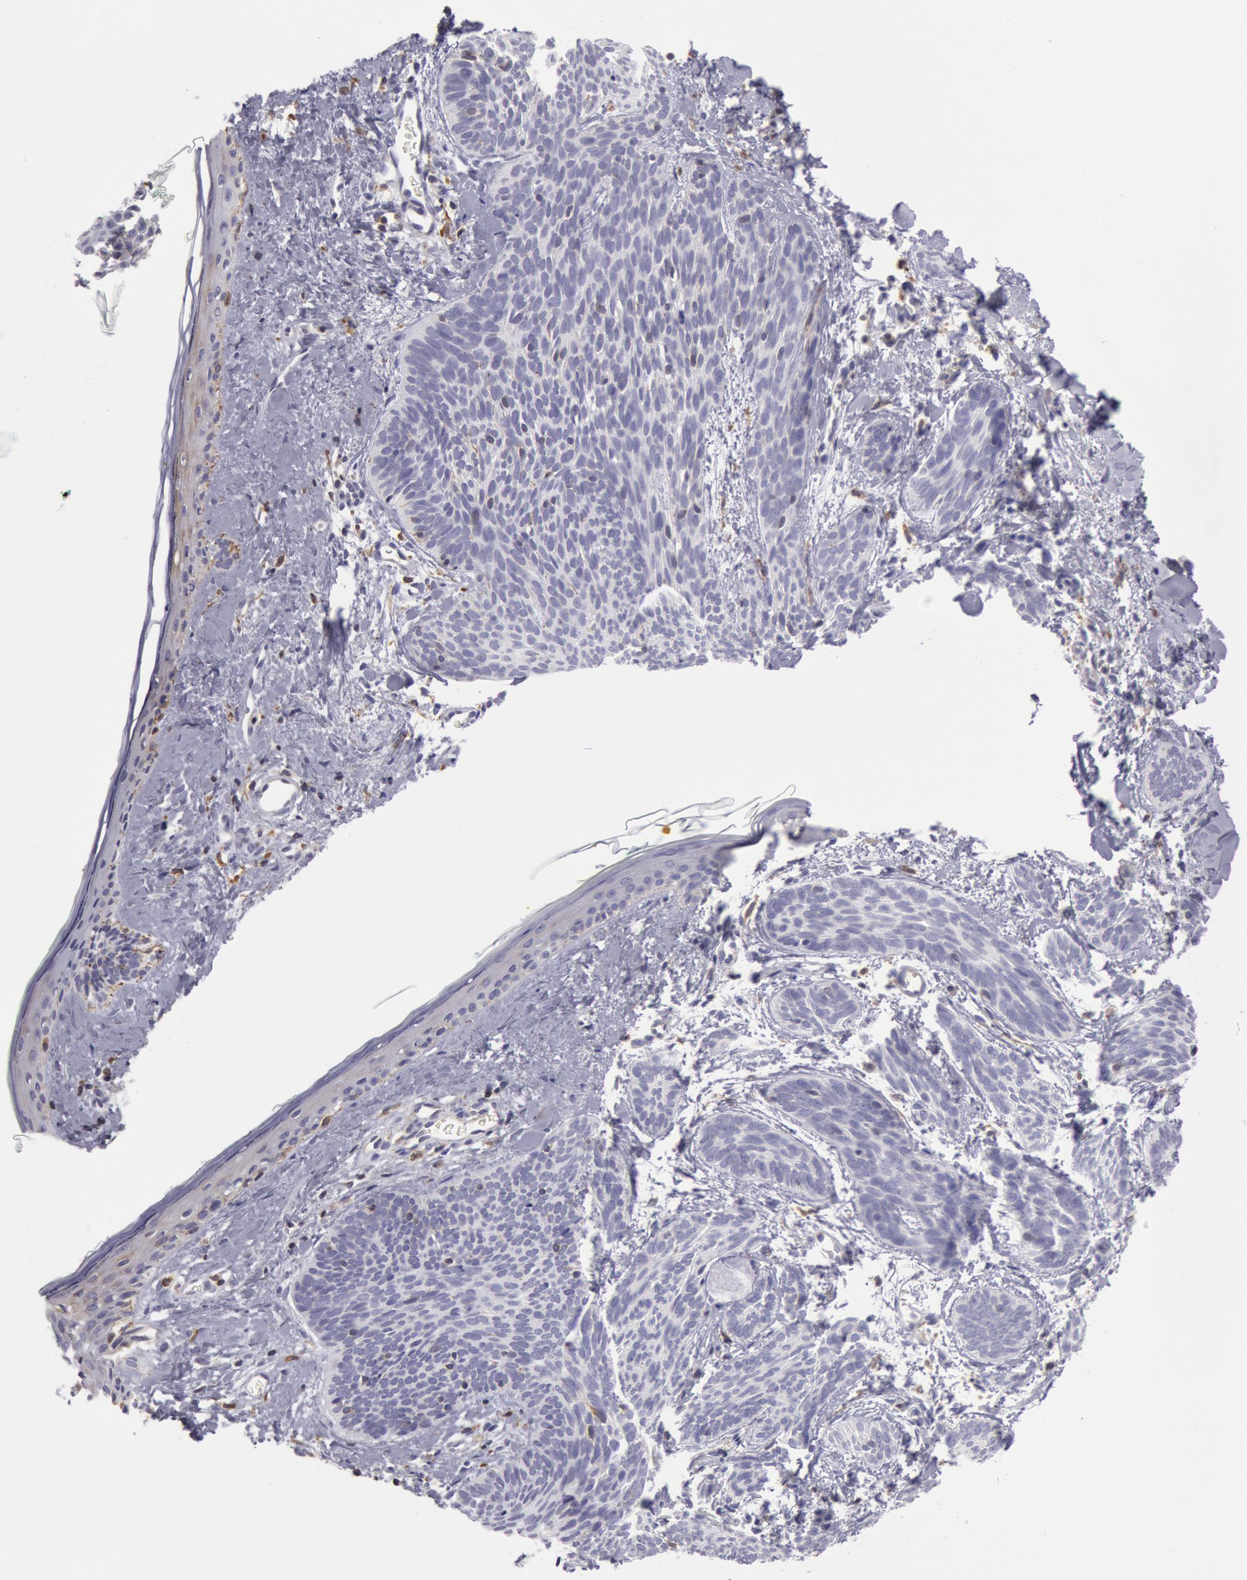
{"staining": {"intensity": "negative", "quantity": "none", "location": "none"}, "tissue": "skin cancer", "cell_type": "Tumor cells", "image_type": "cancer", "snomed": [{"axis": "morphology", "description": "Basal cell carcinoma"}, {"axis": "topography", "description": "Skin"}], "caption": "IHC of human skin cancer shows no staining in tumor cells.", "gene": "RAB27A", "patient": {"sex": "female", "age": 81}}